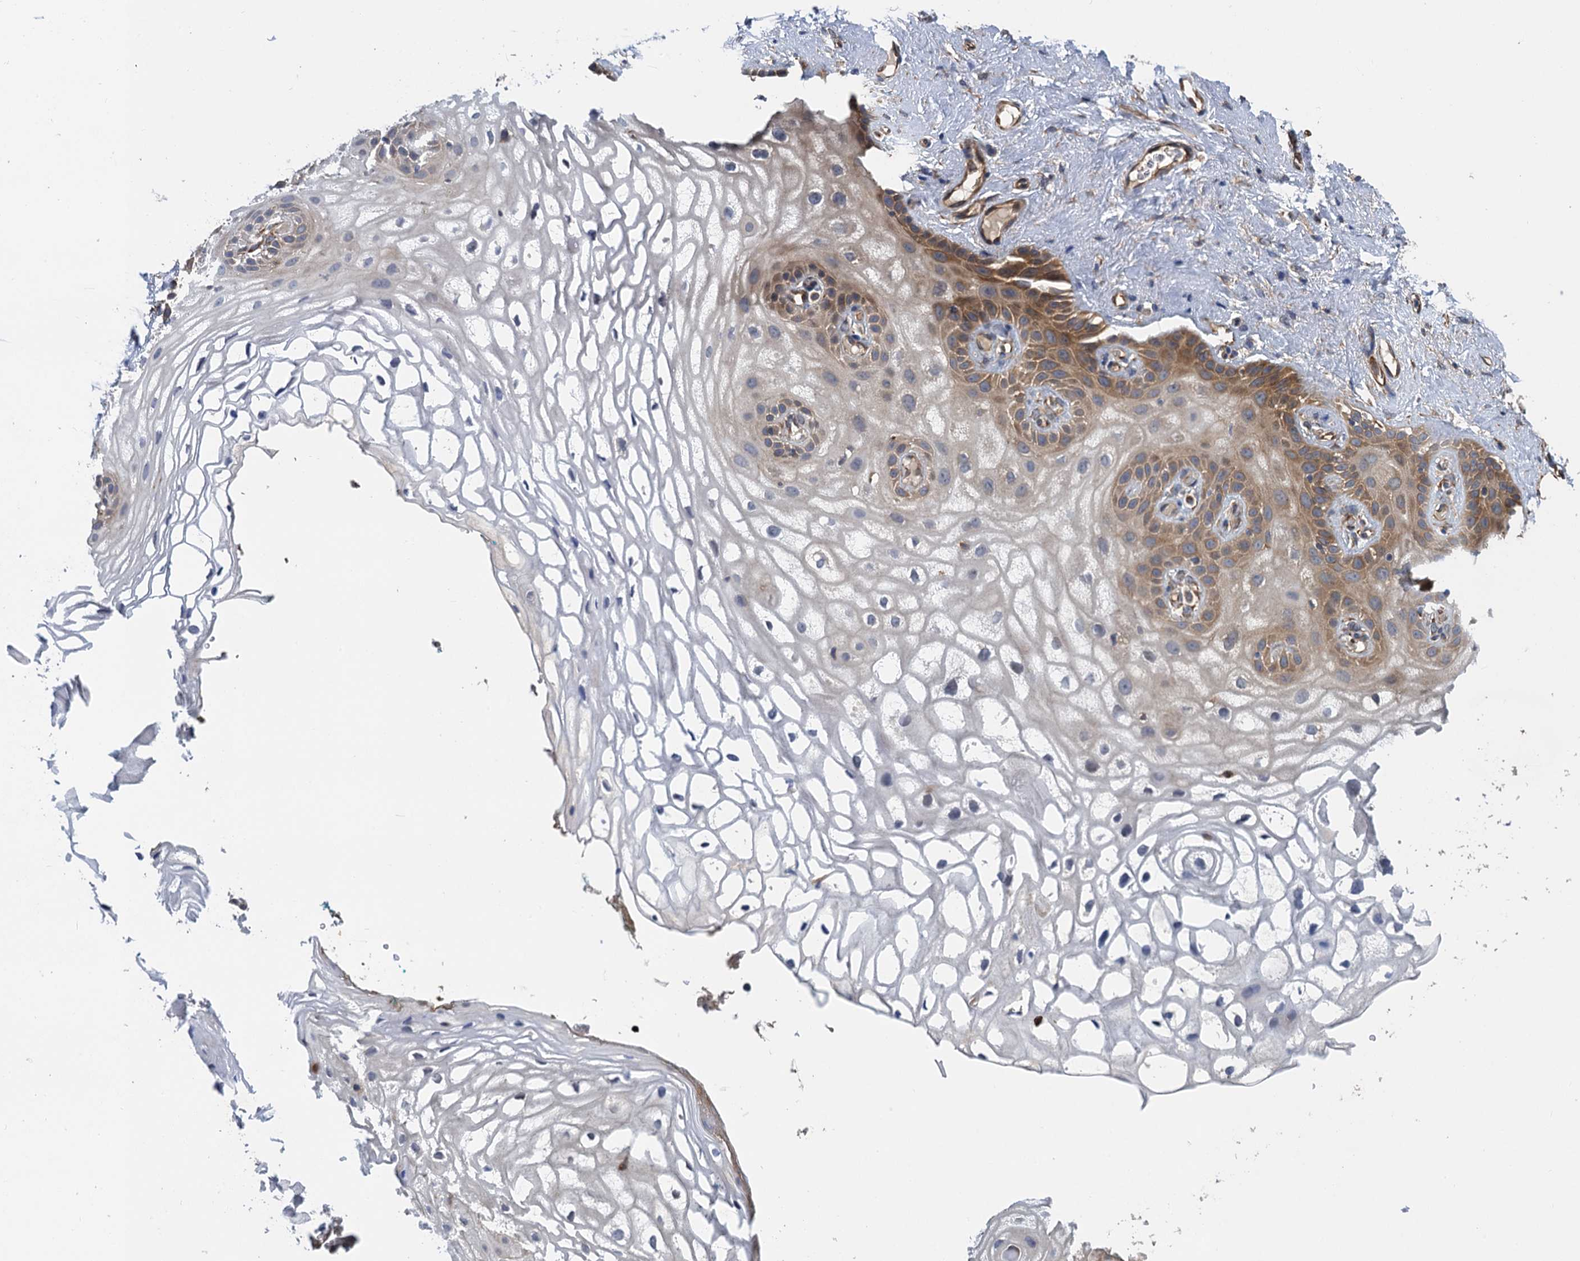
{"staining": {"intensity": "moderate", "quantity": "<25%", "location": "cytoplasmic/membranous"}, "tissue": "vagina", "cell_type": "Squamous epithelial cells", "image_type": "normal", "snomed": [{"axis": "morphology", "description": "Normal tissue, NOS"}, {"axis": "topography", "description": "Vagina"}, {"axis": "topography", "description": "Peripheral nerve tissue"}], "caption": "Vagina stained with DAB IHC shows low levels of moderate cytoplasmic/membranous staining in about <25% of squamous epithelial cells. (DAB (3,3'-diaminobenzidine) = brown stain, brightfield microscopy at high magnification).", "gene": "PJA2", "patient": {"sex": "female", "age": 71}}